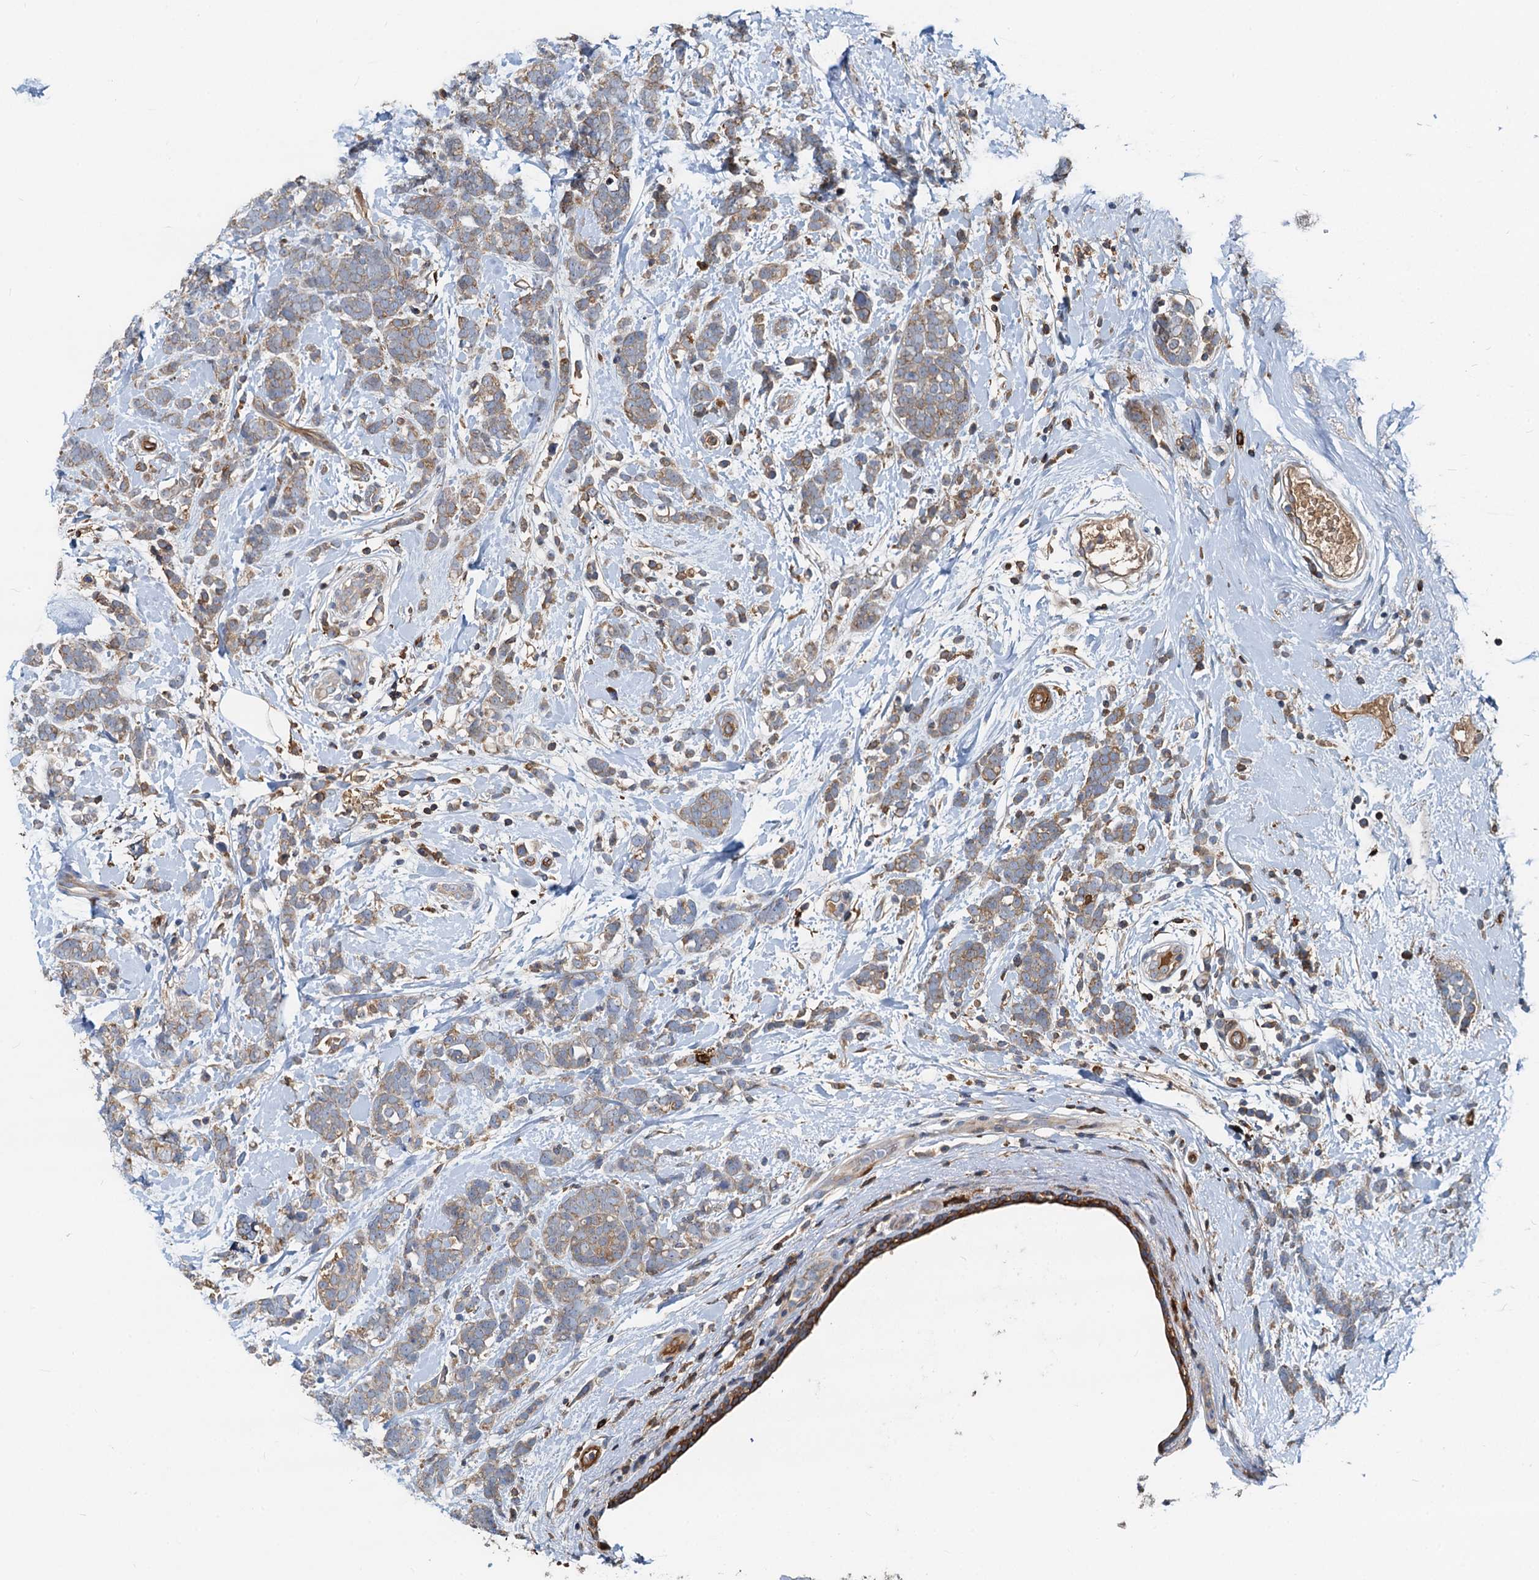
{"staining": {"intensity": "moderate", "quantity": "25%-75%", "location": "cytoplasmic/membranous"}, "tissue": "breast cancer", "cell_type": "Tumor cells", "image_type": "cancer", "snomed": [{"axis": "morphology", "description": "Lobular carcinoma"}, {"axis": "topography", "description": "Breast"}], "caption": "Immunohistochemistry (IHC) photomicrograph of neoplastic tissue: human lobular carcinoma (breast) stained using immunohistochemistry shows medium levels of moderate protein expression localized specifically in the cytoplasmic/membranous of tumor cells, appearing as a cytoplasmic/membranous brown color.", "gene": "LNX2", "patient": {"sex": "female", "age": 58}}